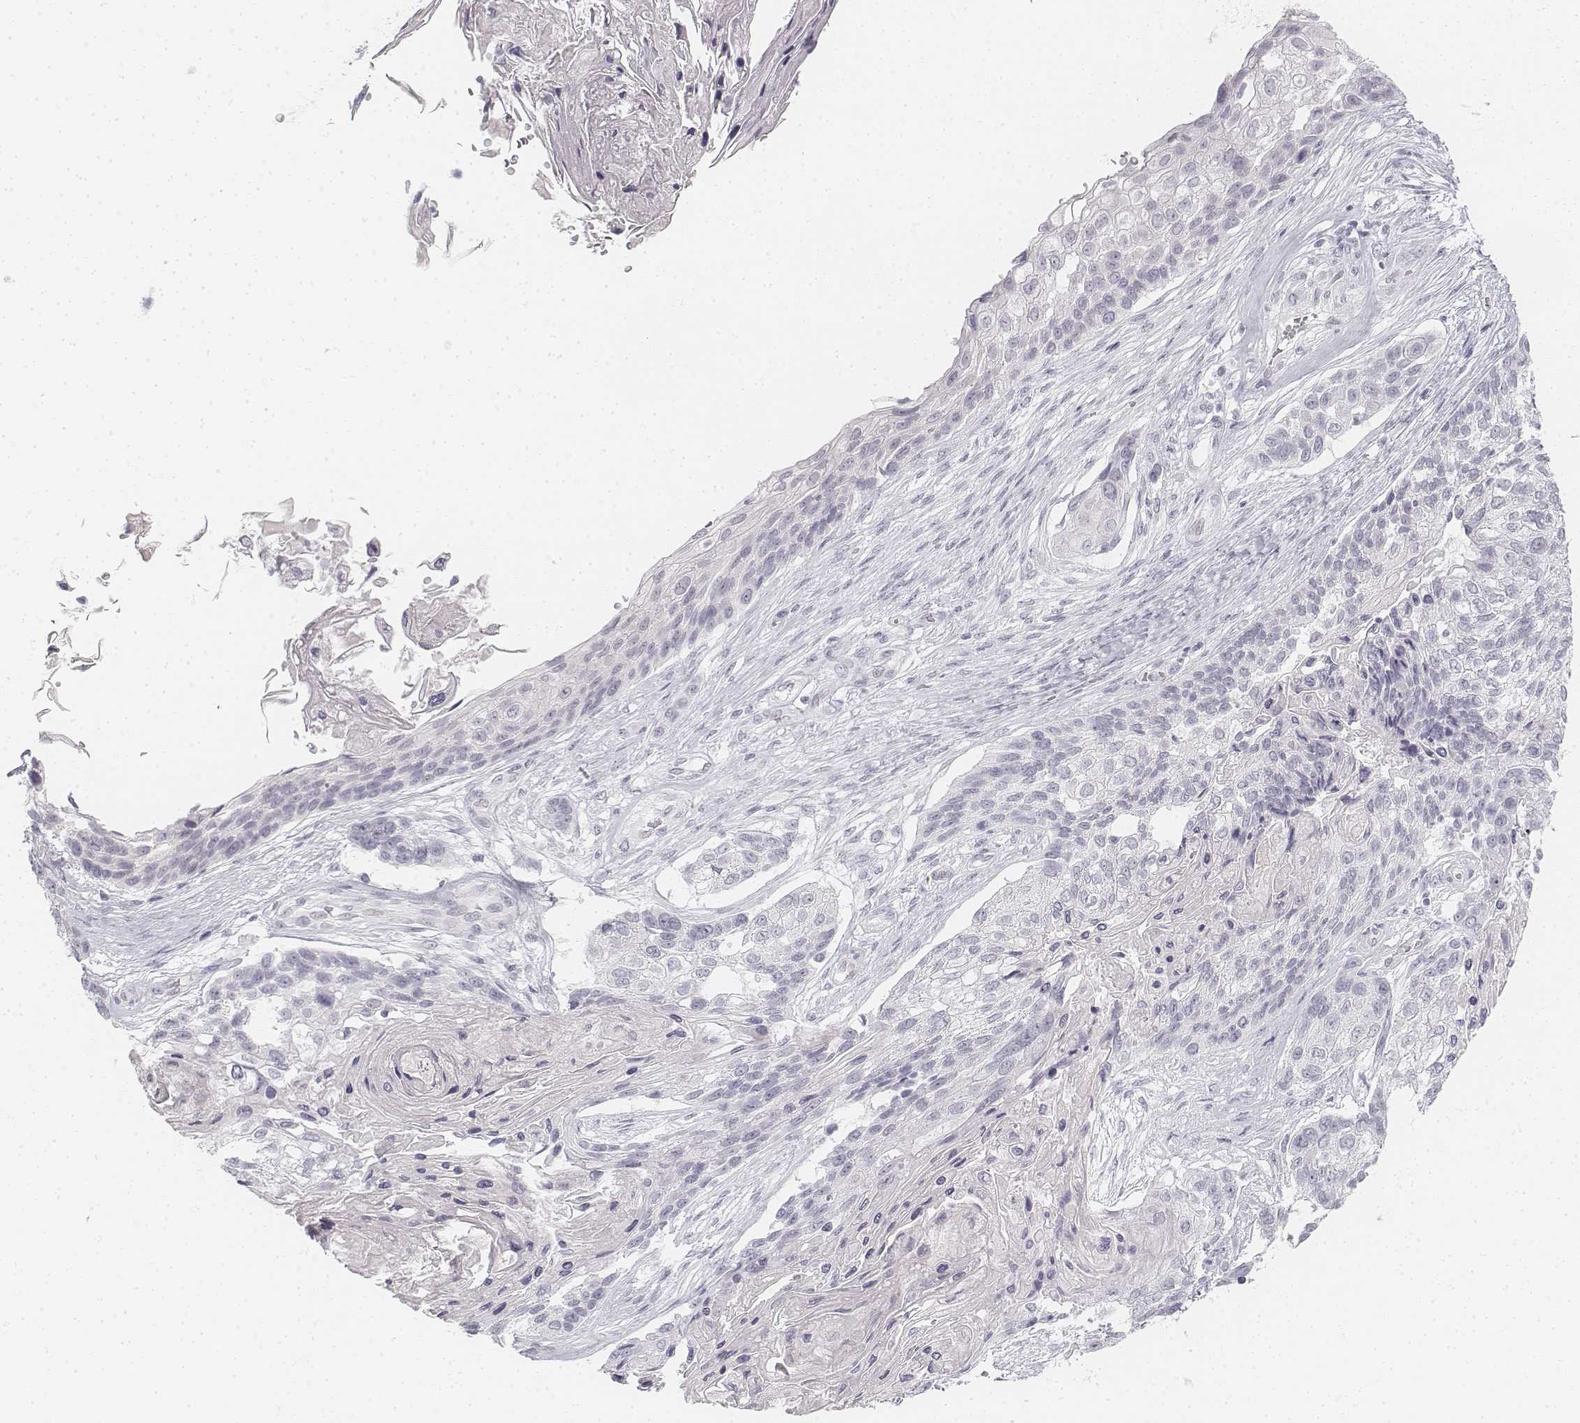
{"staining": {"intensity": "negative", "quantity": "none", "location": "none"}, "tissue": "lung cancer", "cell_type": "Tumor cells", "image_type": "cancer", "snomed": [{"axis": "morphology", "description": "Squamous cell carcinoma, NOS"}, {"axis": "topography", "description": "Lung"}], "caption": "Immunohistochemistry histopathology image of squamous cell carcinoma (lung) stained for a protein (brown), which shows no positivity in tumor cells.", "gene": "KRTAP2-1", "patient": {"sex": "male", "age": 69}}